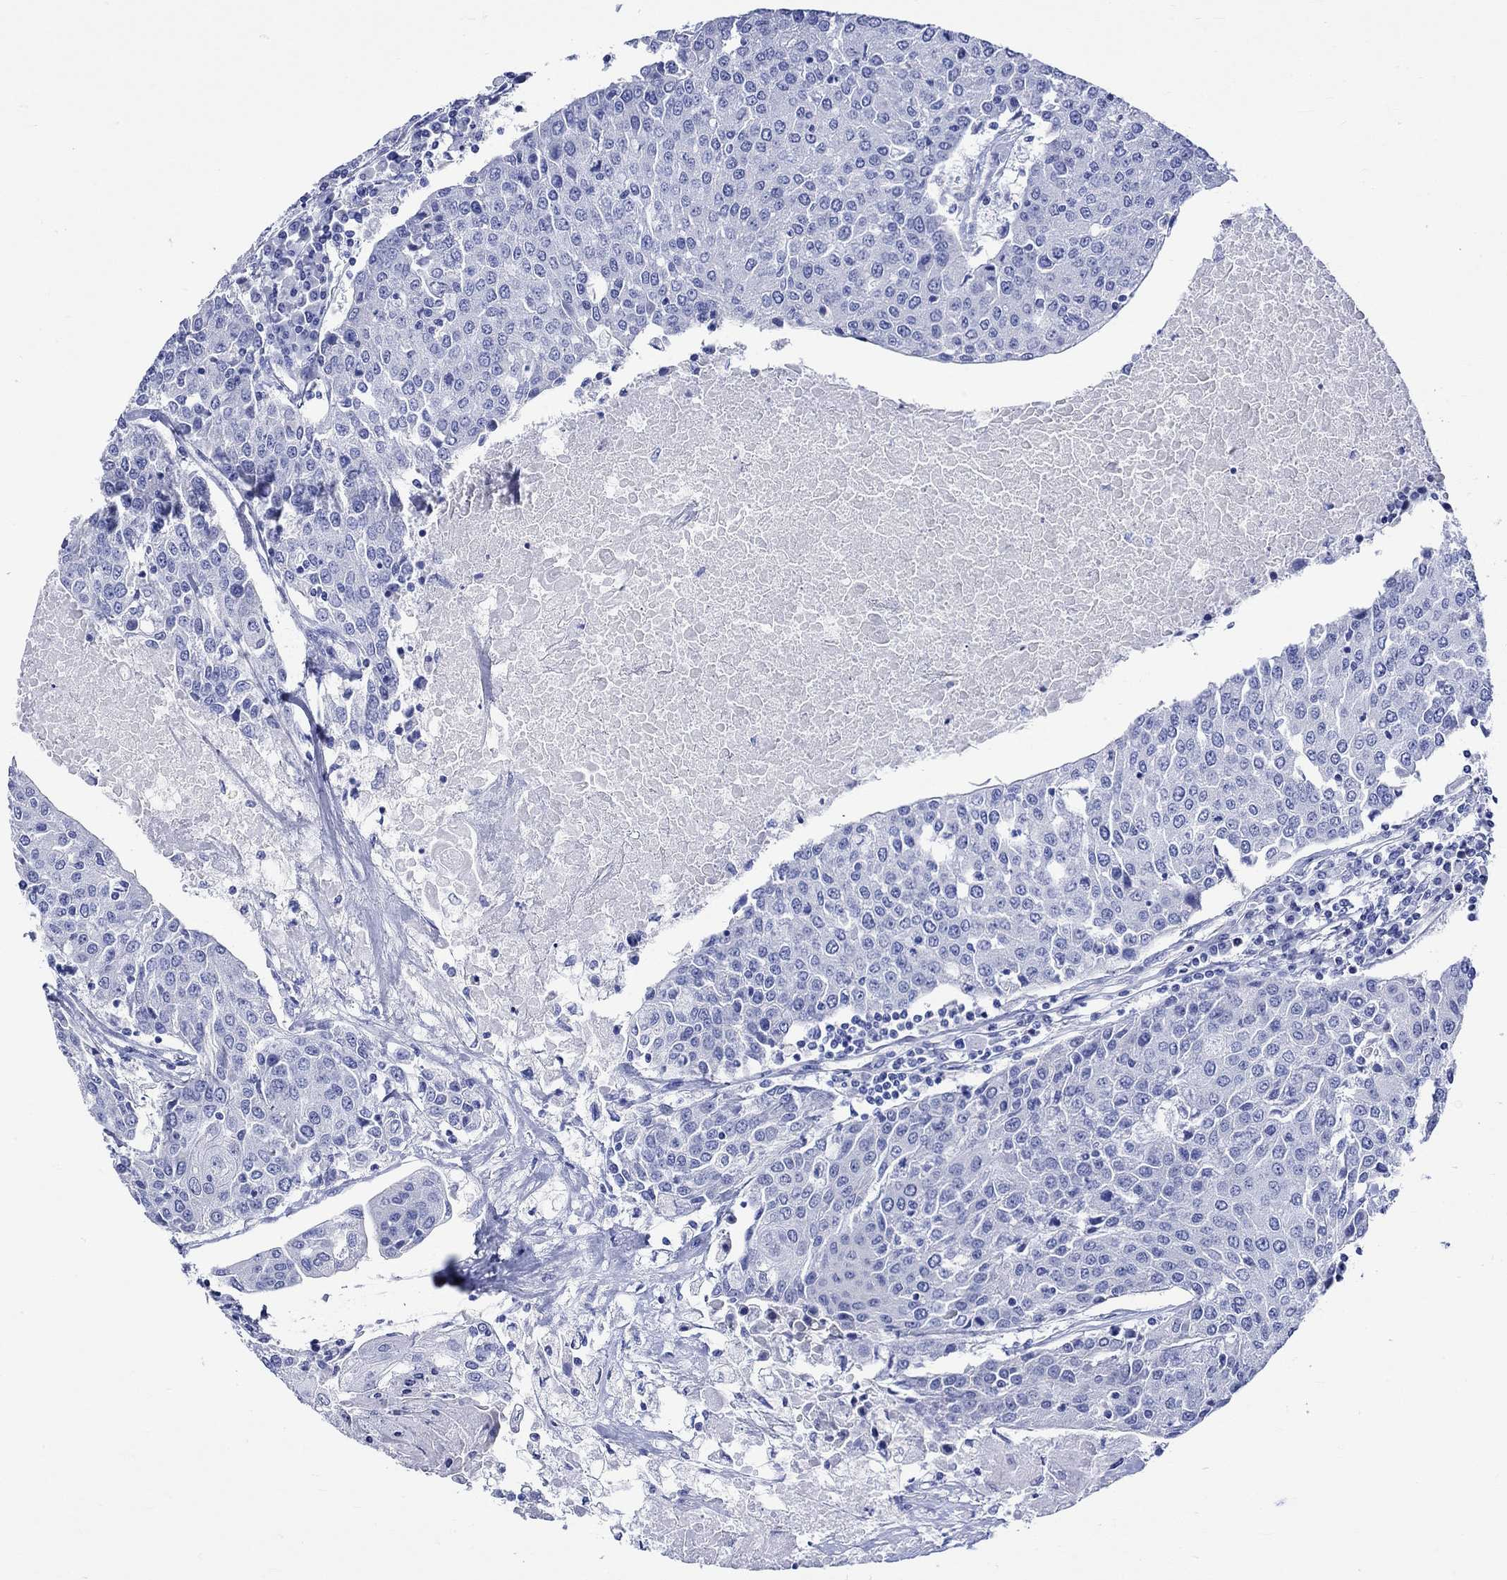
{"staining": {"intensity": "negative", "quantity": "none", "location": "none"}, "tissue": "urothelial cancer", "cell_type": "Tumor cells", "image_type": "cancer", "snomed": [{"axis": "morphology", "description": "Urothelial carcinoma, High grade"}, {"axis": "topography", "description": "Urinary bladder"}], "caption": "The histopathology image reveals no staining of tumor cells in urothelial carcinoma (high-grade).", "gene": "HARBI1", "patient": {"sex": "female", "age": 85}}